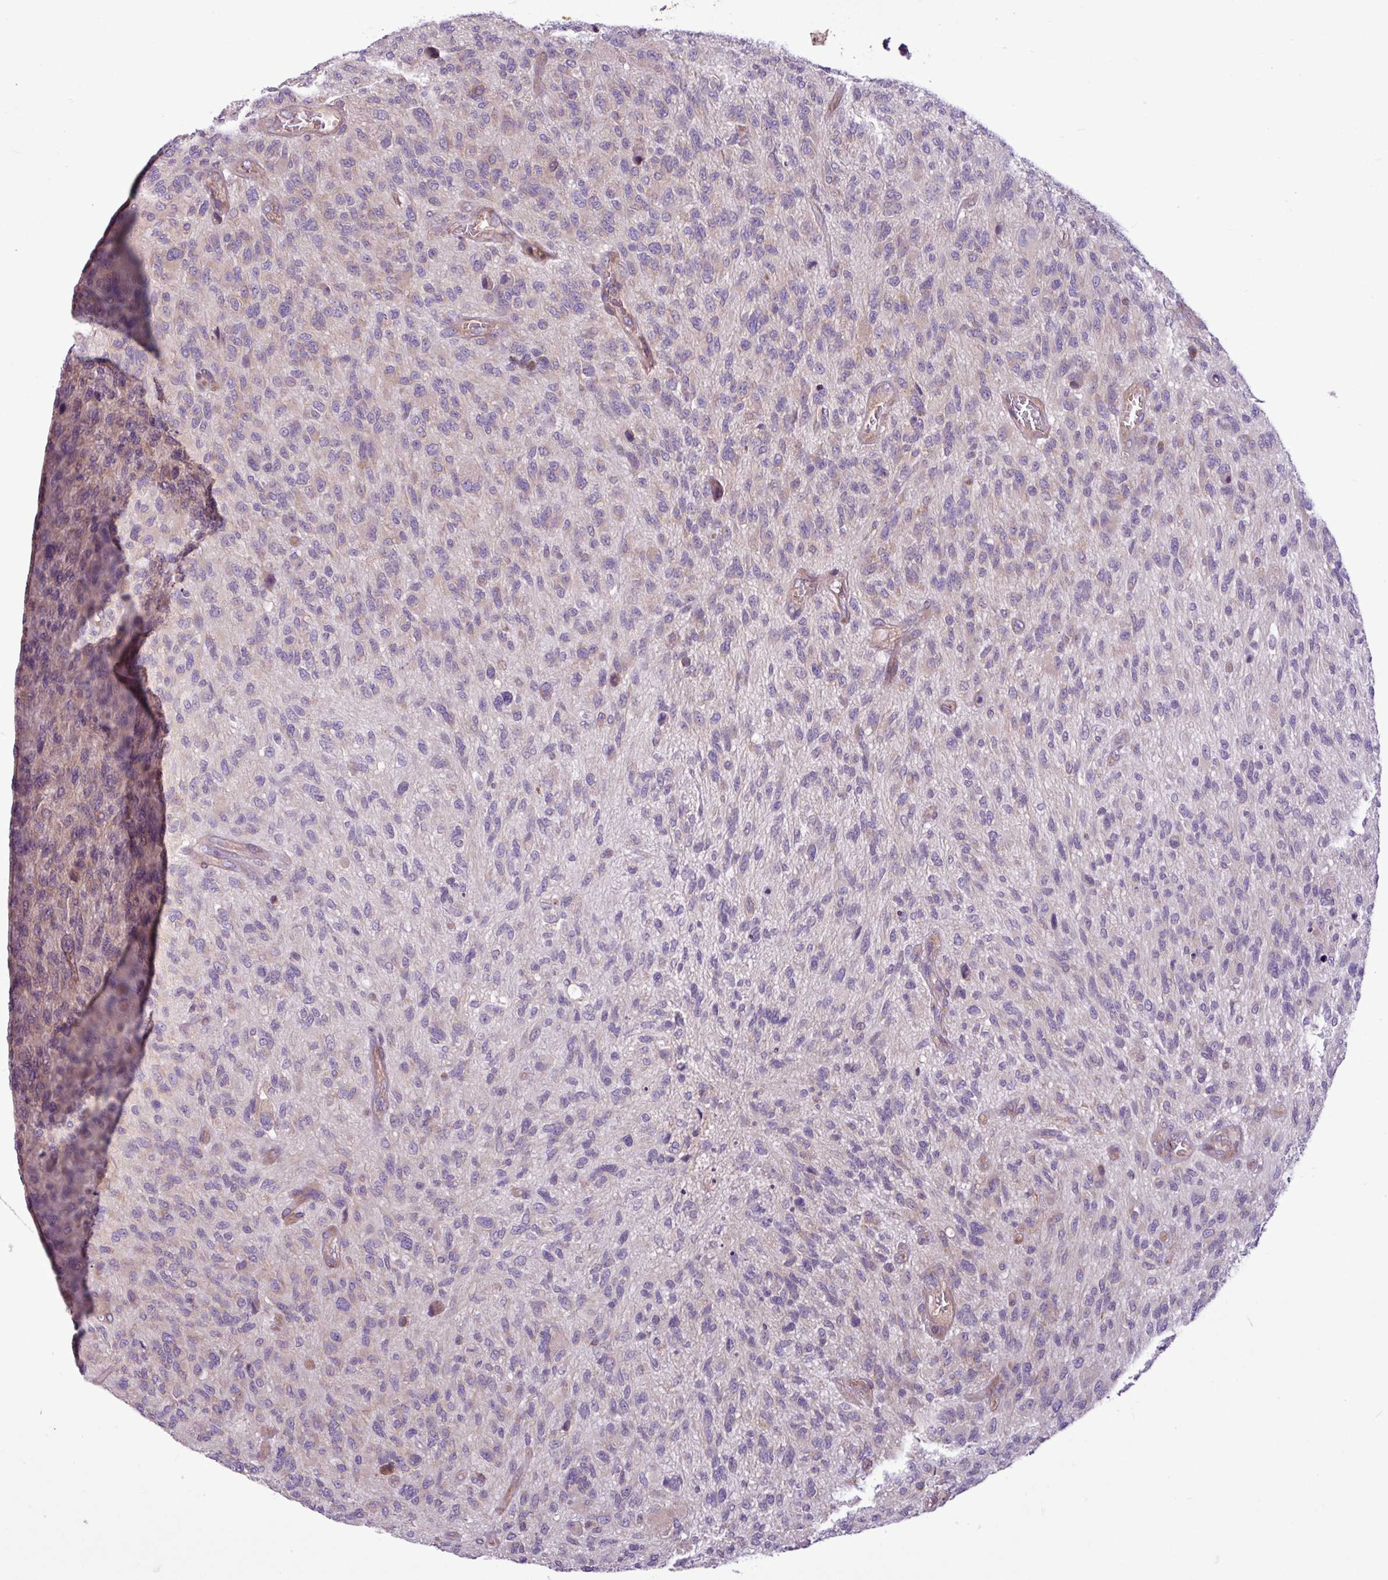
{"staining": {"intensity": "negative", "quantity": "none", "location": "none"}, "tissue": "glioma", "cell_type": "Tumor cells", "image_type": "cancer", "snomed": [{"axis": "morphology", "description": "Glioma, malignant, High grade"}, {"axis": "topography", "description": "Brain"}], "caption": "Immunohistochemical staining of human malignant glioma (high-grade) shows no significant staining in tumor cells. (Immunohistochemistry (ihc), brightfield microscopy, high magnification).", "gene": "MROH2A", "patient": {"sex": "male", "age": 47}}